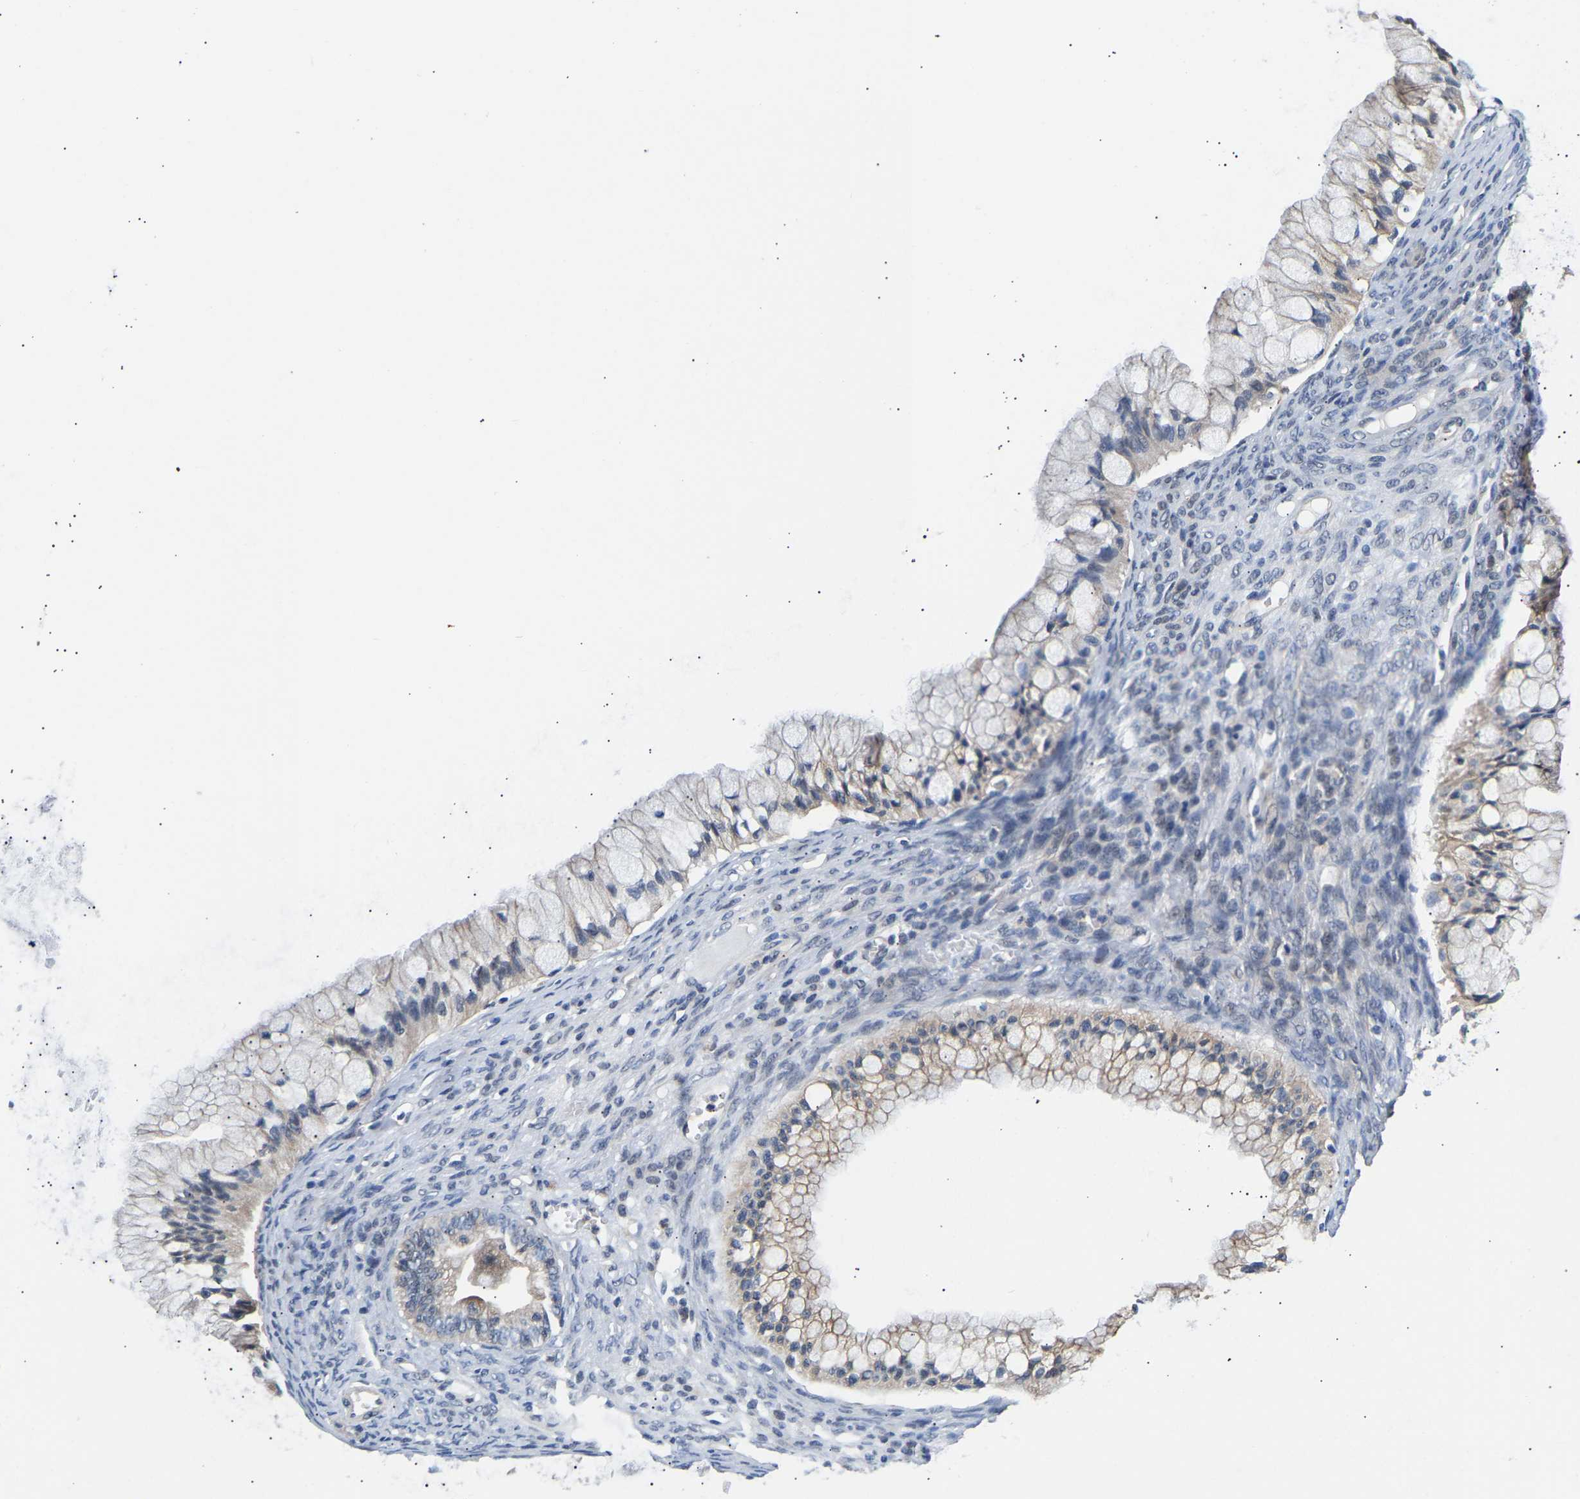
{"staining": {"intensity": "negative", "quantity": "none", "location": "none"}, "tissue": "ovarian cancer", "cell_type": "Tumor cells", "image_type": "cancer", "snomed": [{"axis": "morphology", "description": "Cystadenocarcinoma, mucinous, NOS"}, {"axis": "topography", "description": "Ovary"}], "caption": "This is an immunohistochemistry (IHC) photomicrograph of ovarian cancer (mucinous cystadenocarcinoma). There is no expression in tumor cells.", "gene": "METTL16", "patient": {"sex": "female", "age": 57}}